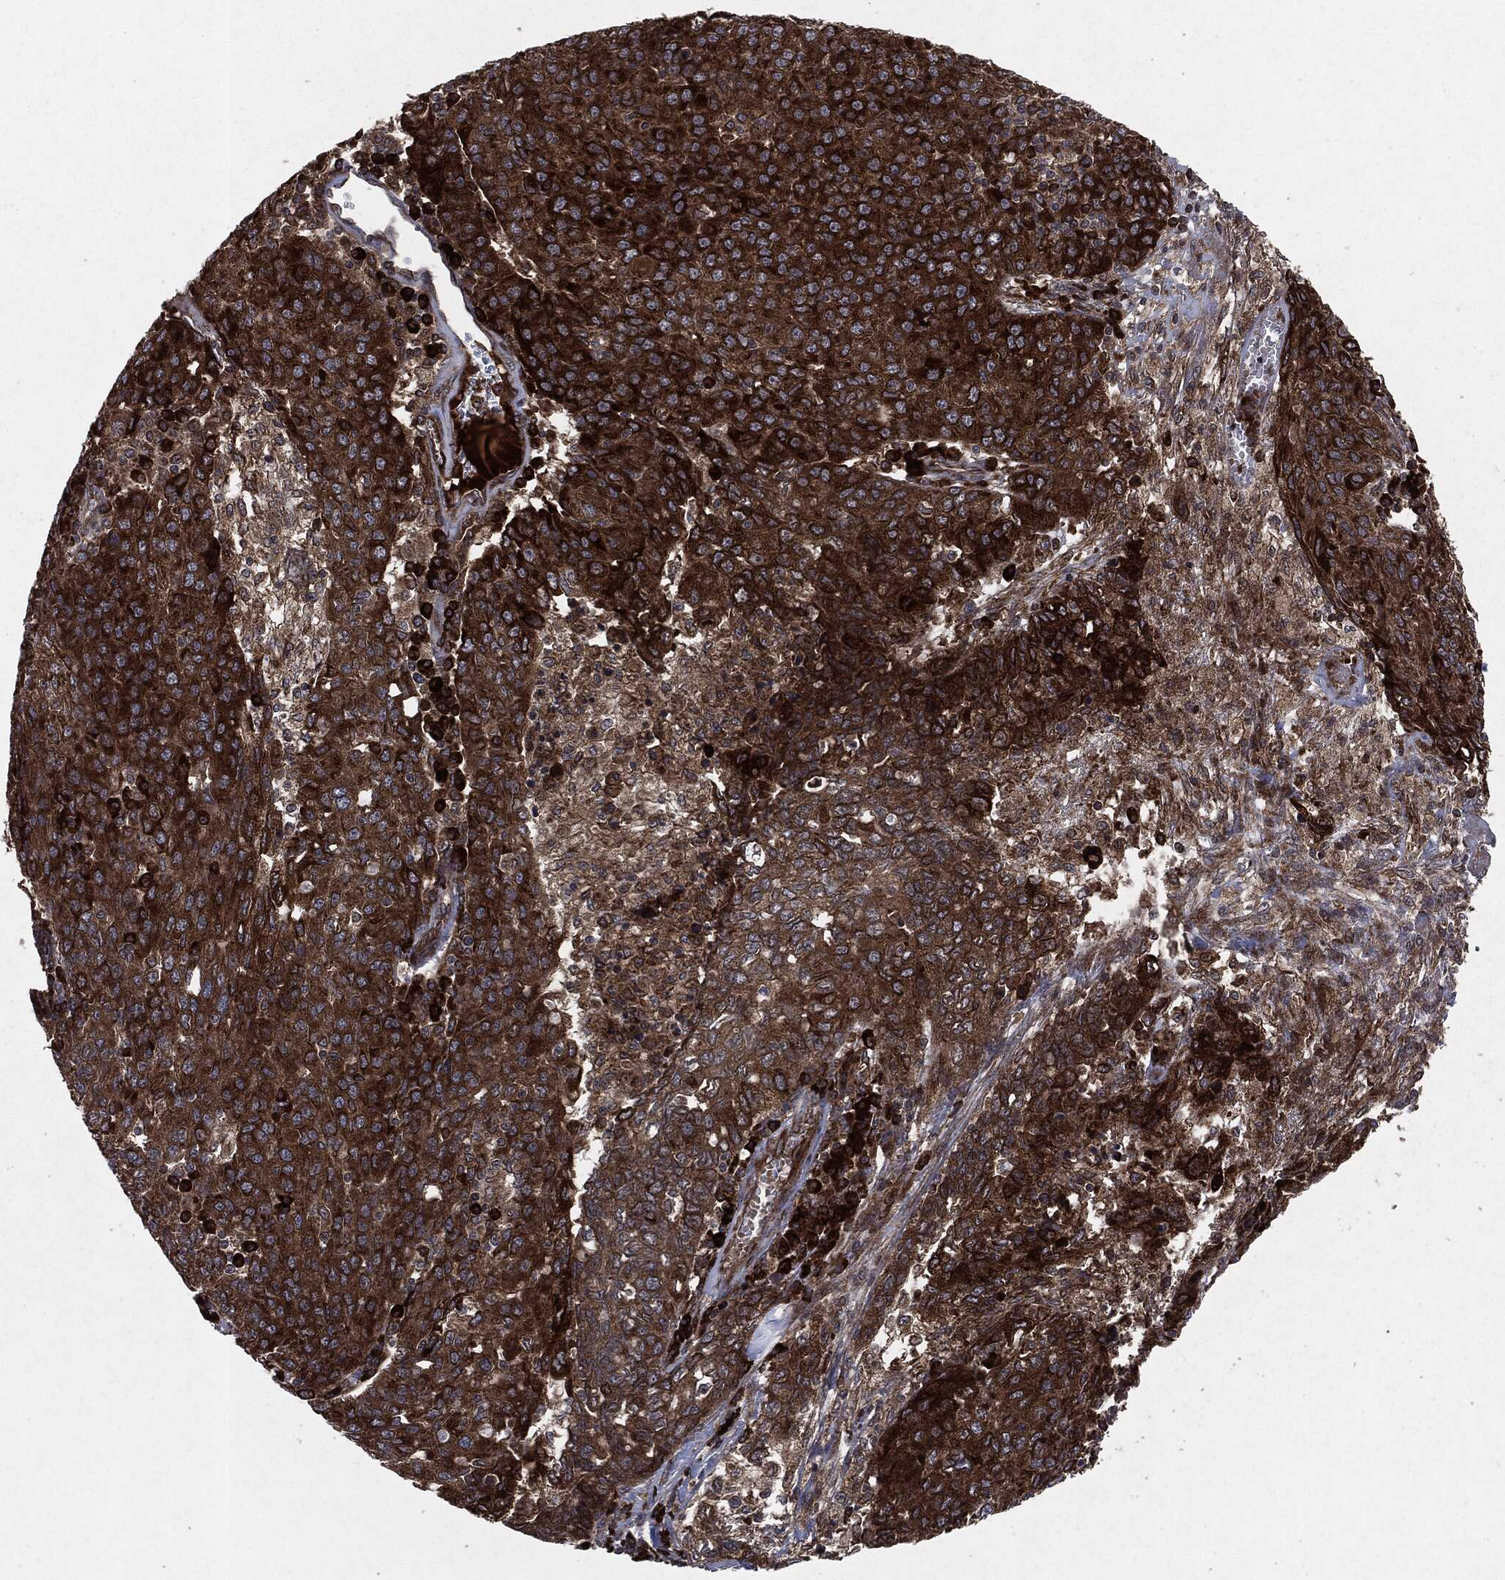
{"staining": {"intensity": "strong", "quantity": "25%-75%", "location": "cytoplasmic/membranous"}, "tissue": "ovarian cancer", "cell_type": "Tumor cells", "image_type": "cancer", "snomed": [{"axis": "morphology", "description": "Carcinoma, endometroid"}, {"axis": "topography", "description": "Ovary"}], "caption": "Protein staining demonstrates strong cytoplasmic/membranous staining in approximately 25%-75% of tumor cells in endometroid carcinoma (ovarian).", "gene": "RAF1", "patient": {"sex": "female", "age": 50}}